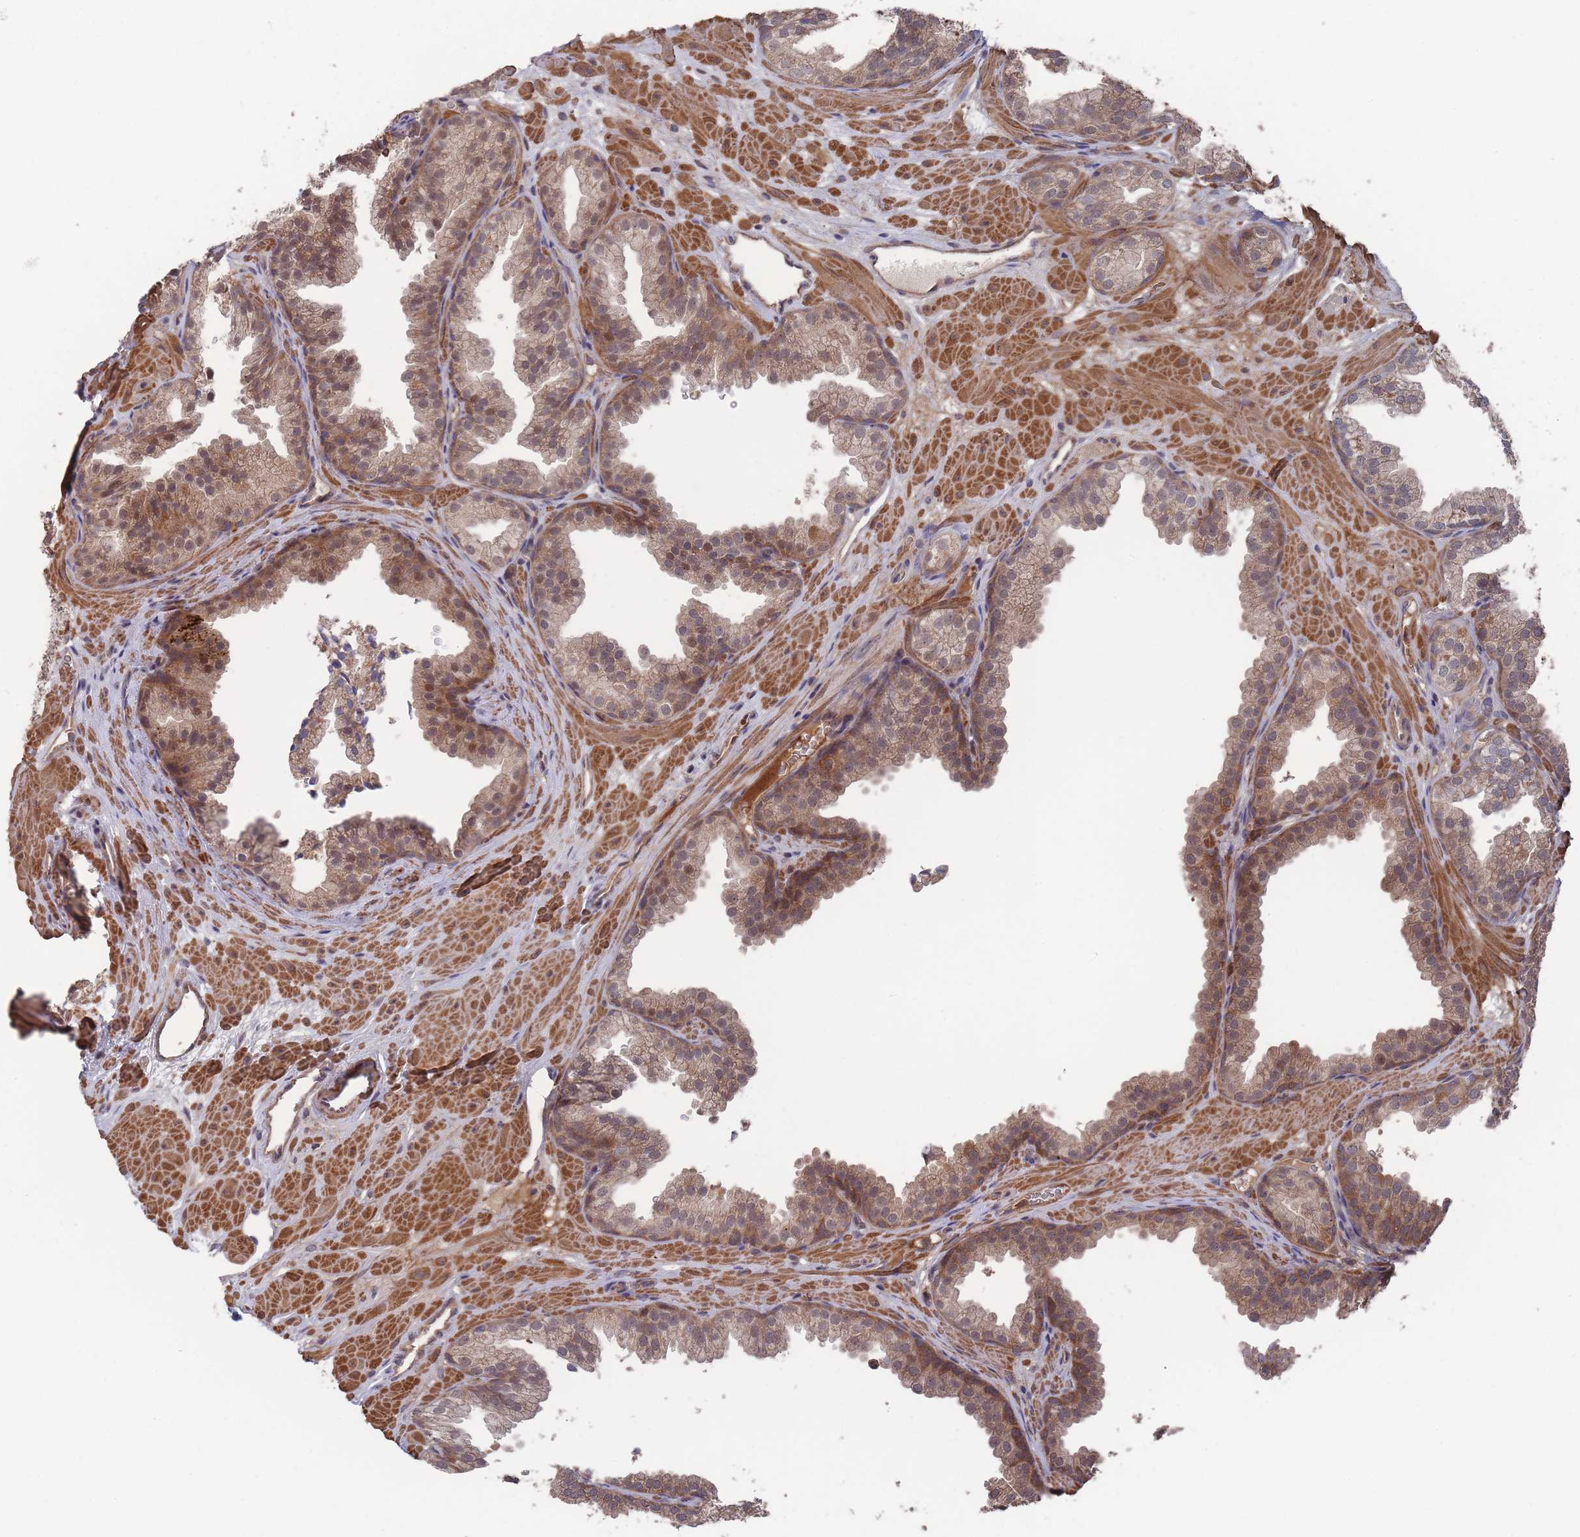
{"staining": {"intensity": "moderate", "quantity": "25%-75%", "location": "cytoplasmic/membranous,nuclear"}, "tissue": "prostate", "cell_type": "Glandular cells", "image_type": "normal", "snomed": [{"axis": "morphology", "description": "Normal tissue, NOS"}, {"axis": "topography", "description": "Prostate"}], "caption": "Immunohistochemical staining of unremarkable prostate reveals medium levels of moderate cytoplasmic/membranous,nuclear positivity in about 25%-75% of glandular cells. (Stains: DAB (3,3'-diaminobenzidine) in brown, nuclei in blue, Microscopy: brightfield microscopy at high magnification).", "gene": "SF3B1", "patient": {"sex": "male", "age": 37}}